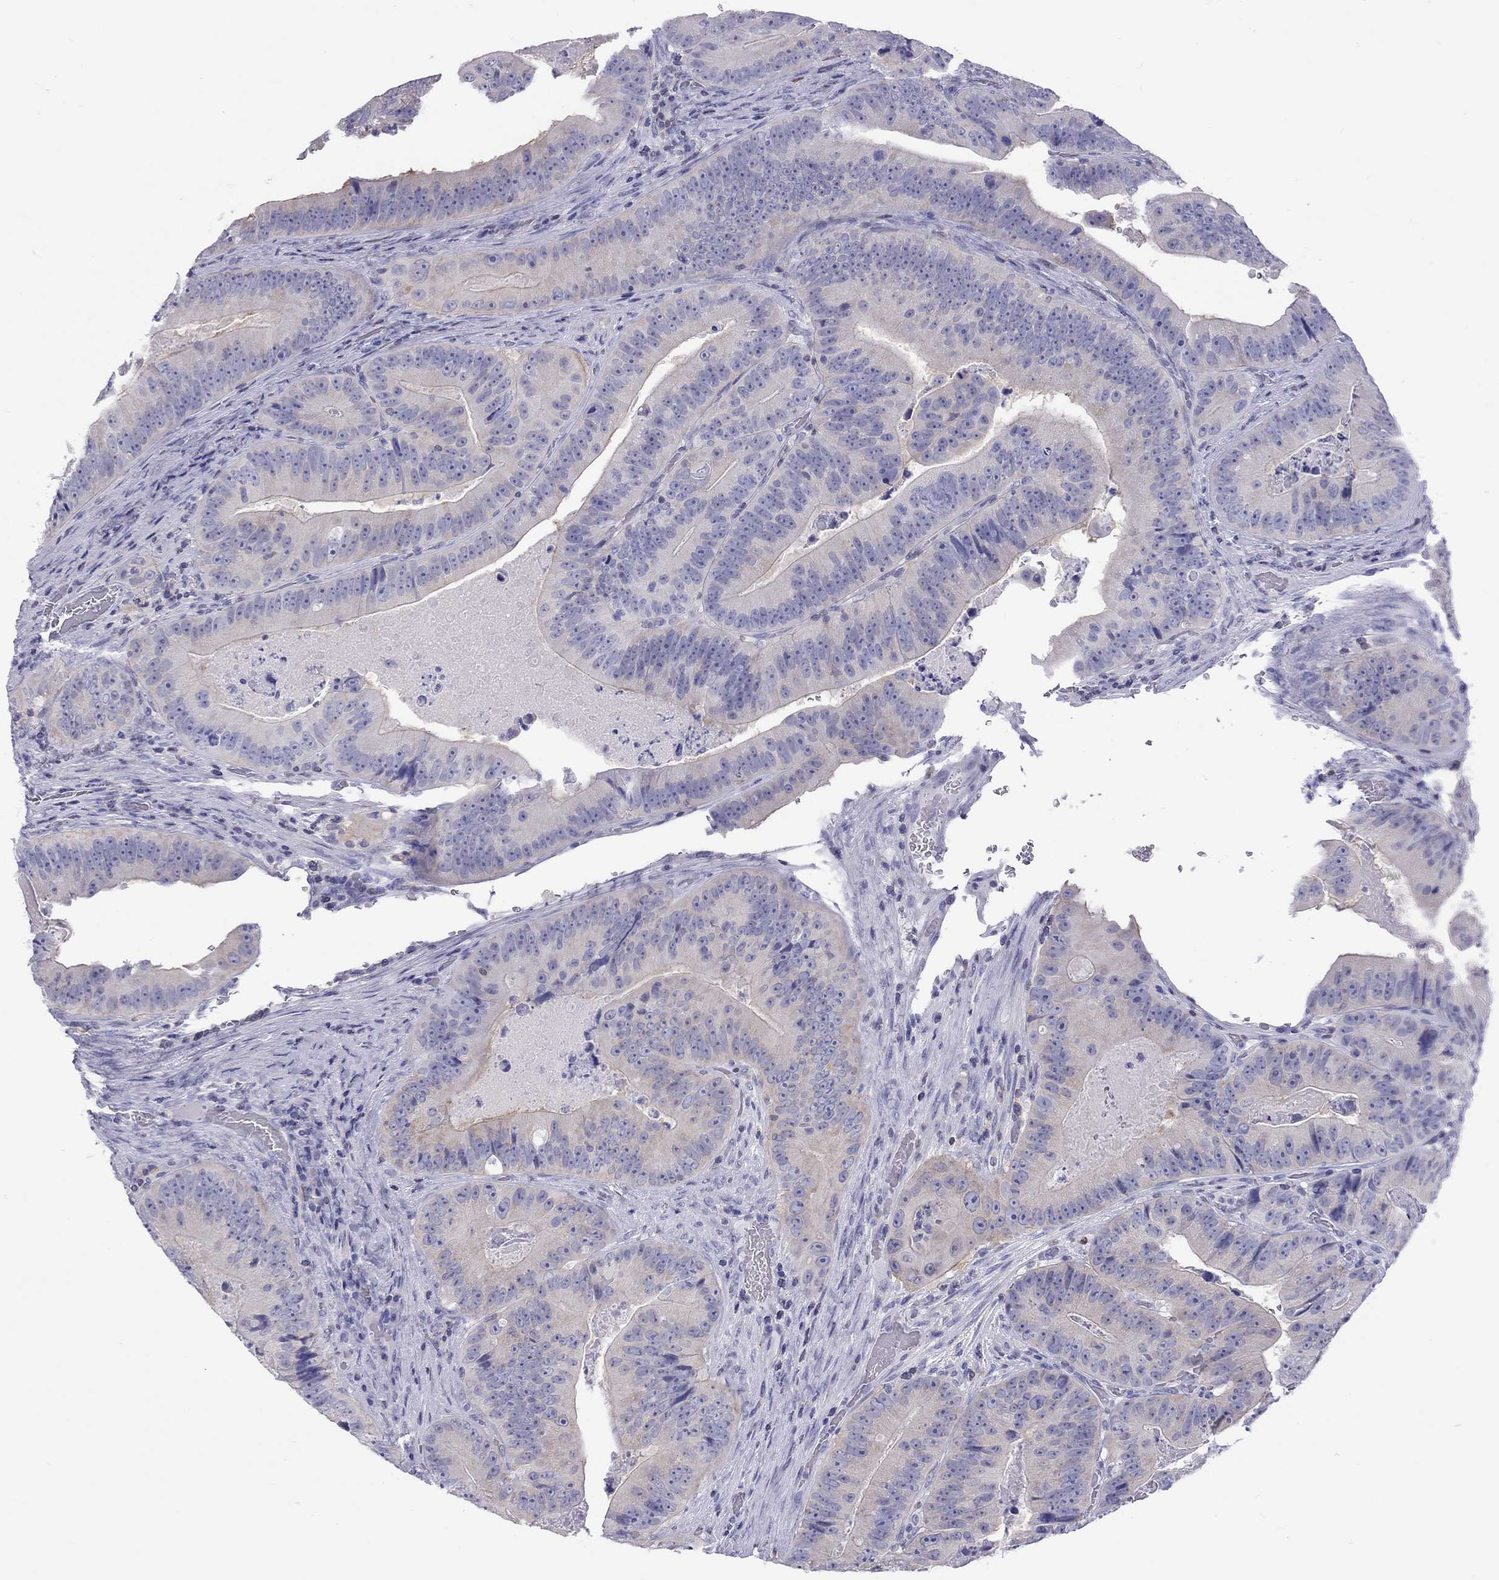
{"staining": {"intensity": "weak", "quantity": "<25%", "location": "cytoplasmic/membranous"}, "tissue": "colorectal cancer", "cell_type": "Tumor cells", "image_type": "cancer", "snomed": [{"axis": "morphology", "description": "Adenocarcinoma, NOS"}, {"axis": "topography", "description": "Colon"}], "caption": "Adenocarcinoma (colorectal) stained for a protein using immunohistochemistry reveals no positivity tumor cells.", "gene": "STAG3", "patient": {"sex": "female", "age": 86}}